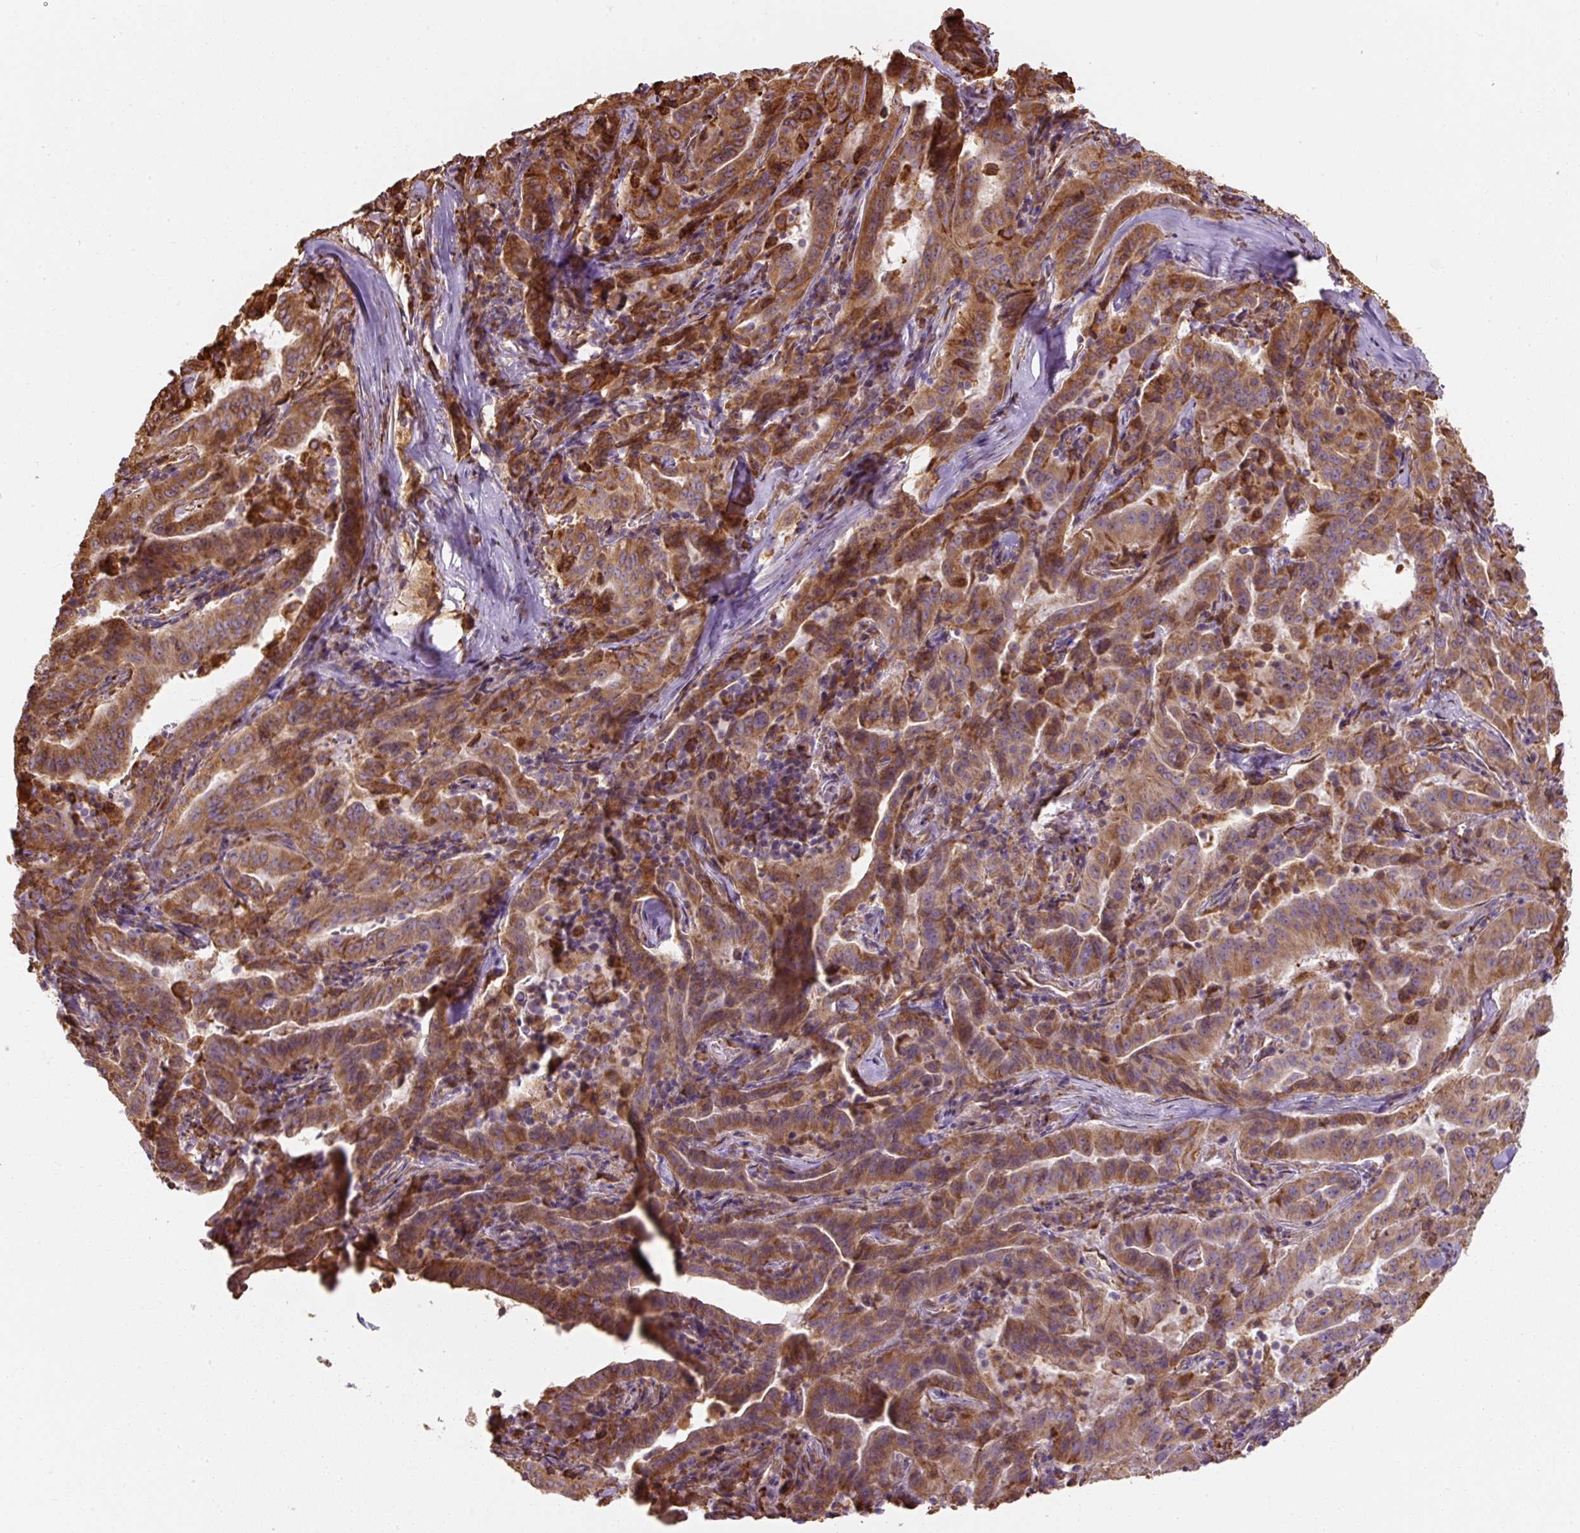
{"staining": {"intensity": "moderate", "quantity": ">75%", "location": "cytoplasmic/membranous"}, "tissue": "pancreatic cancer", "cell_type": "Tumor cells", "image_type": "cancer", "snomed": [{"axis": "morphology", "description": "Adenocarcinoma, NOS"}, {"axis": "topography", "description": "Pancreas"}], "caption": "Protein staining of adenocarcinoma (pancreatic) tissue displays moderate cytoplasmic/membranous positivity in approximately >75% of tumor cells.", "gene": "PRKCSH", "patient": {"sex": "male", "age": 63}}